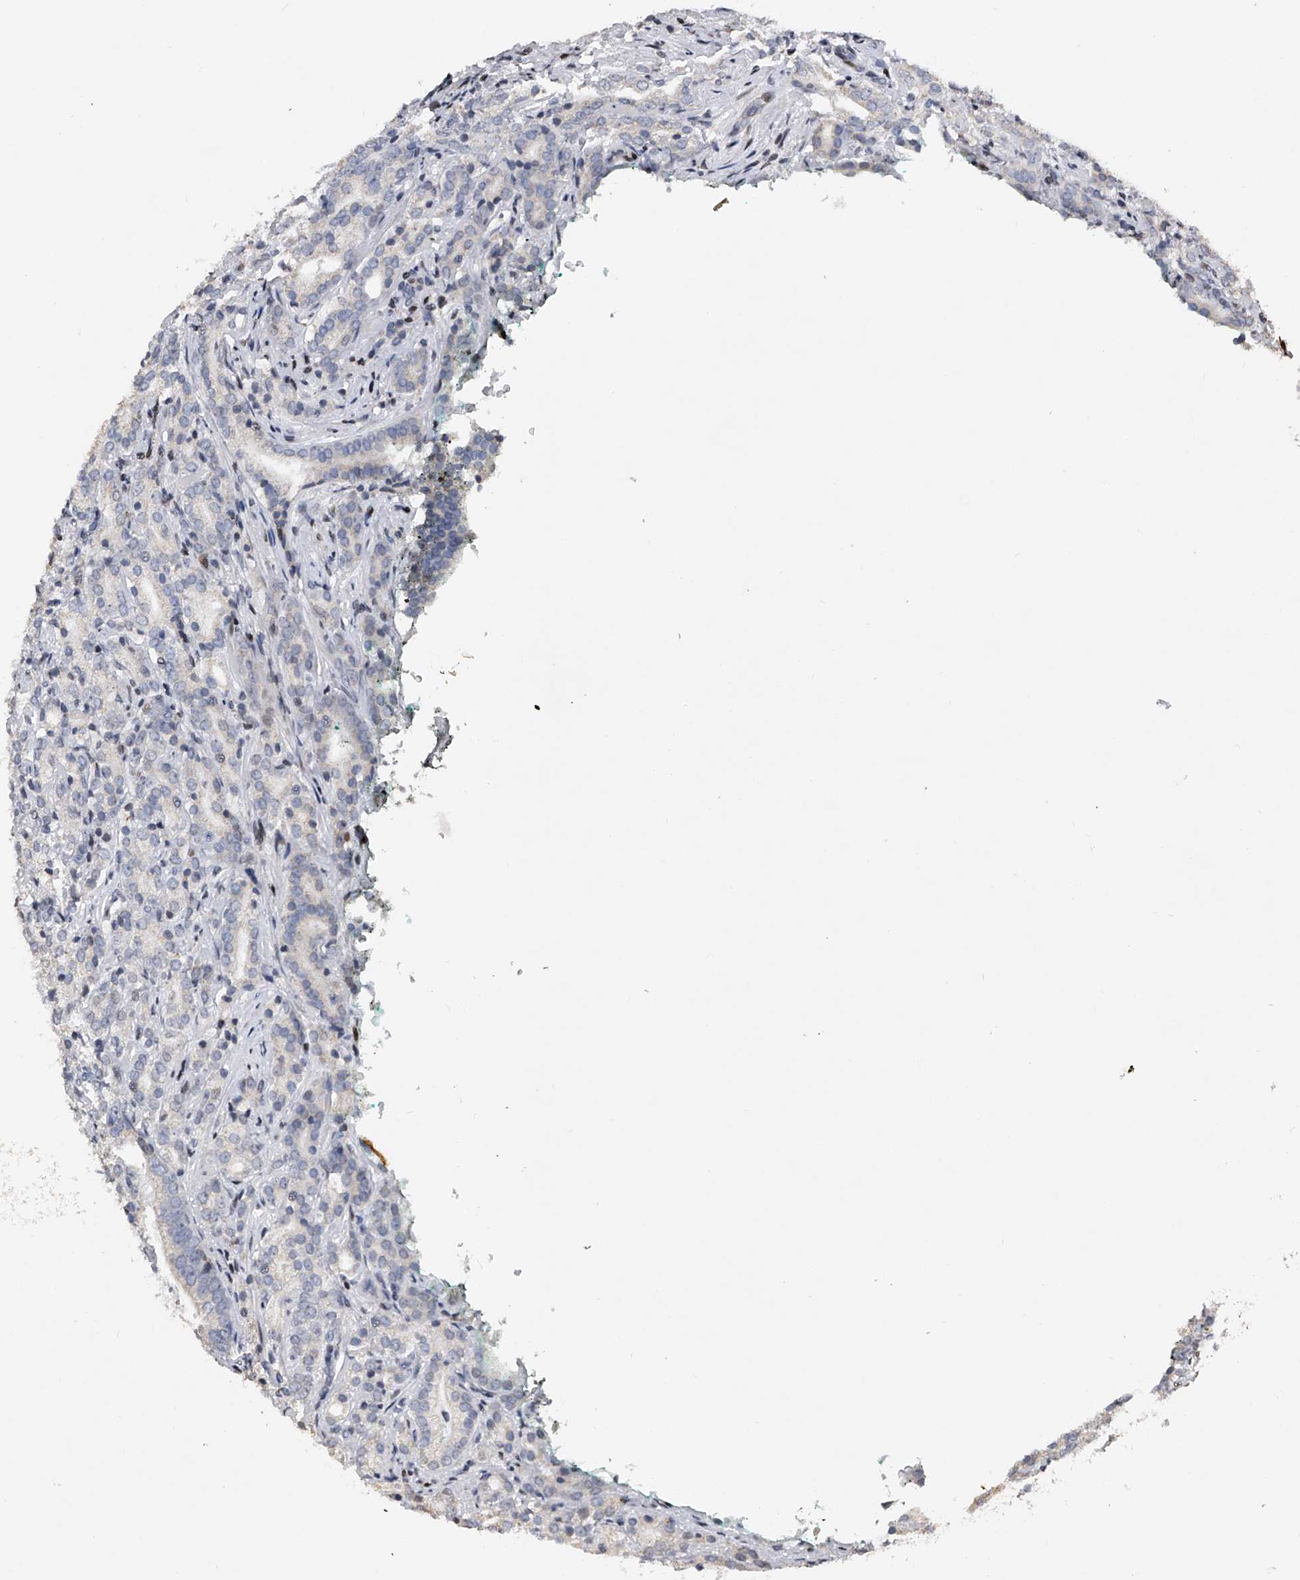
{"staining": {"intensity": "negative", "quantity": "none", "location": "none"}, "tissue": "prostate cancer", "cell_type": "Tumor cells", "image_type": "cancer", "snomed": [{"axis": "morphology", "description": "Adenocarcinoma, High grade"}, {"axis": "topography", "description": "Prostate"}], "caption": "Immunohistochemical staining of prostate cancer (adenocarcinoma (high-grade)) displays no significant staining in tumor cells. The staining was performed using DAB to visualize the protein expression in brown, while the nuclei were stained in blue with hematoxylin (Magnification: 20x).", "gene": "RWDD2A", "patient": {"sex": "male", "age": 57}}